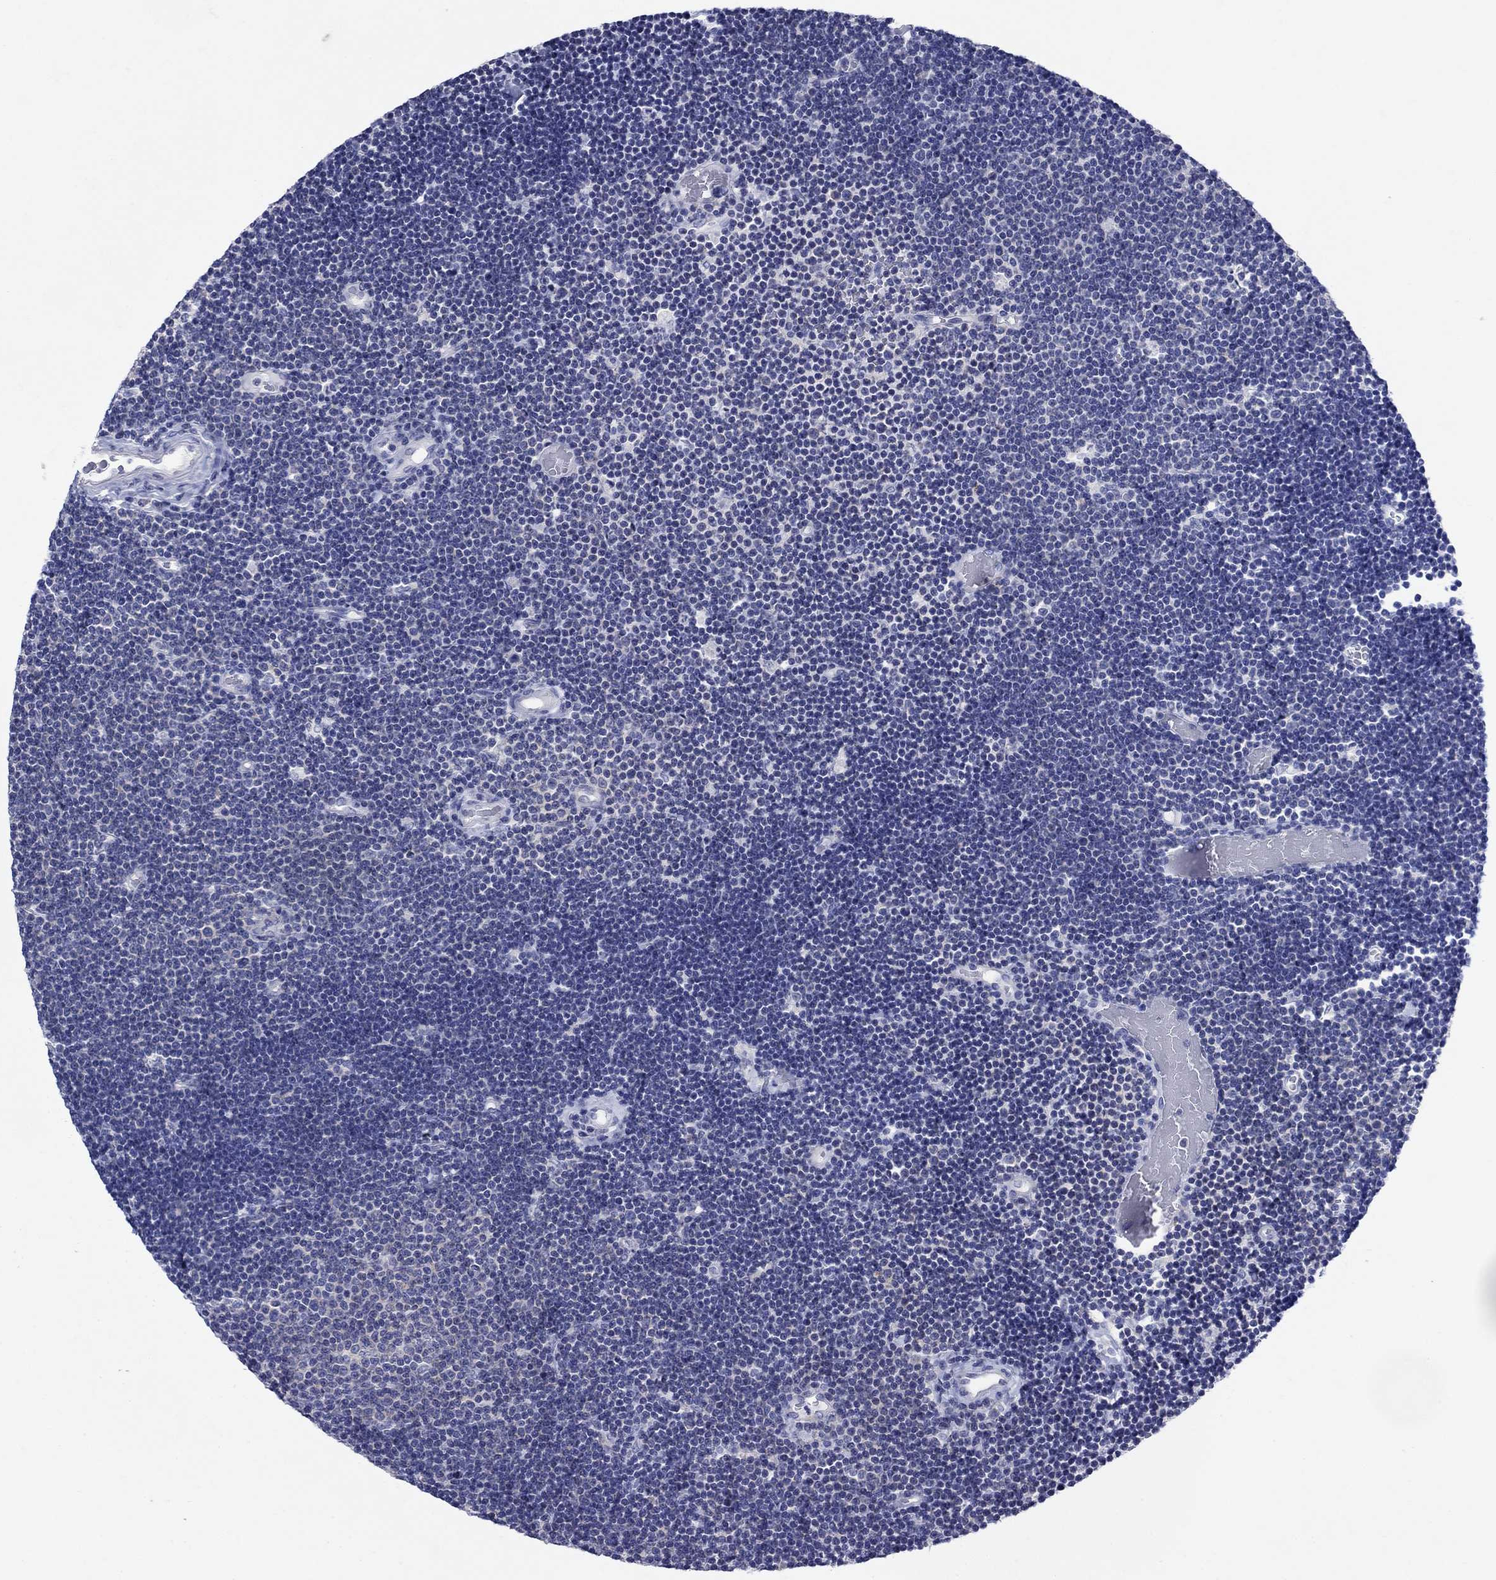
{"staining": {"intensity": "negative", "quantity": "none", "location": "none"}, "tissue": "lymphoma", "cell_type": "Tumor cells", "image_type": "cancer", "snomed": [{"axis": "morphology", "description": "Malignant lymphoma, non-Hodgkin's type, Low grade"}, {"axis": "topography", "description": "Brain"}], "caption": "This histopathology image is of malignant lymphoma, non-Hodgkin's type (low-grade) stained with IHC to label a protein in brown with the nuclei are counter-stained blue. There is no staining in tumor cells.", "gene": "SULT2B1", "patient": {"sex": "female", "age": 66}}